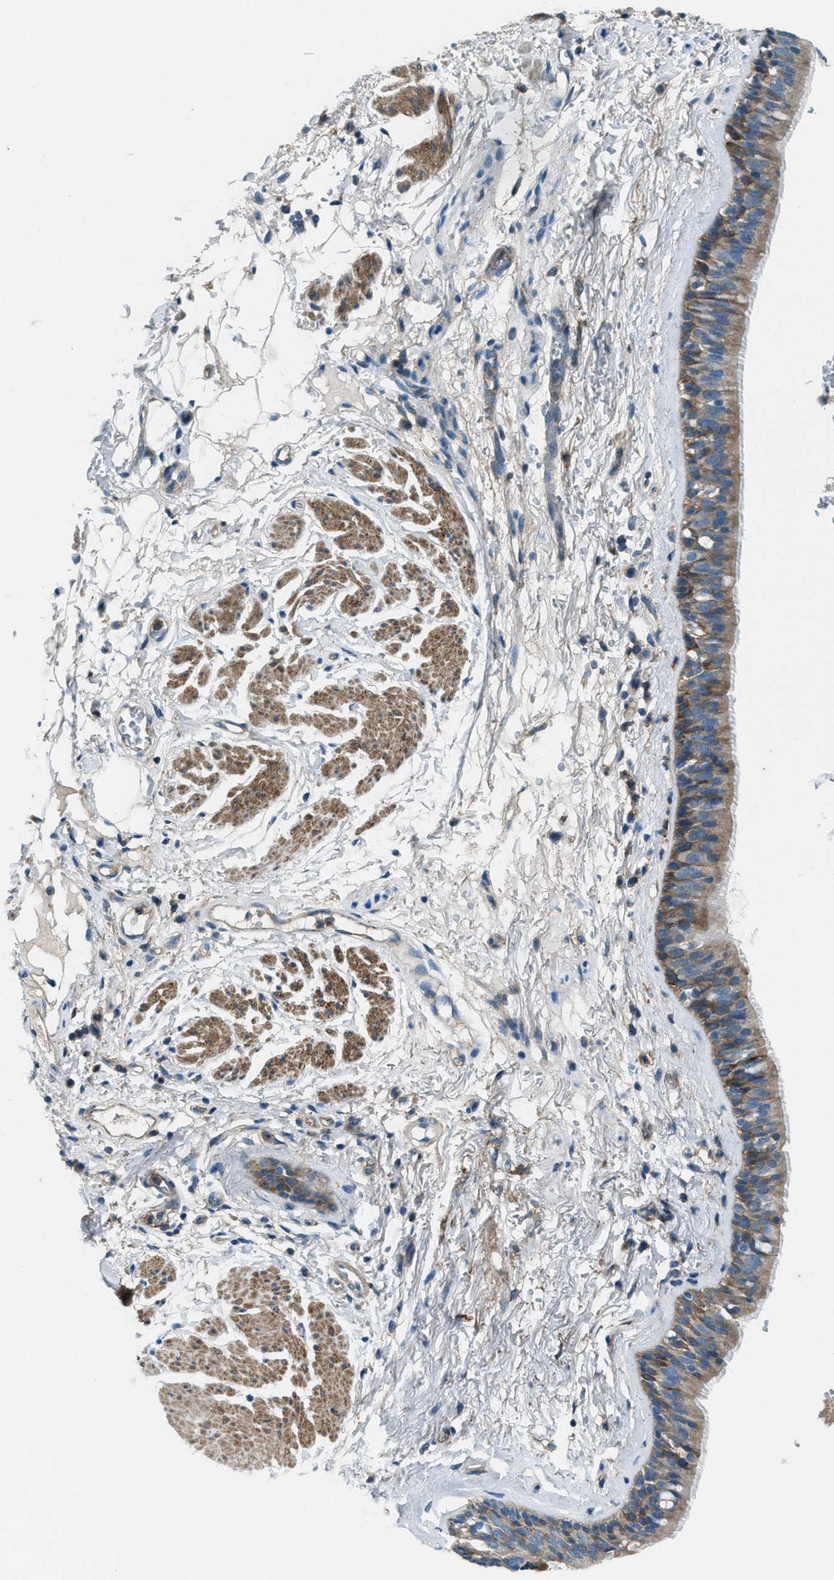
{"staining": {"intensity": "moderate", "quantity": ">75%", "location": "cytoplasmic/membranous"}, "tissue": "bronchus", "cell_type": "Respiratory epithelial cells", "image_type": "normal", "snomed": [{"axis": "morphology", "description": "Normal tissue, NOS"}, {"axis": "topography", "description": "Cartilage tissue"}], "caption": "High-power microscopy captured an immunohistochemistry (IHC) histopathology image of normal bronchus, revealing moderate cytoplasmic/membranous staining in approximately >75% of respiratory epithelial cells.", "gene": "SVIL", "patient": {"sex": "female", "age": 63}}